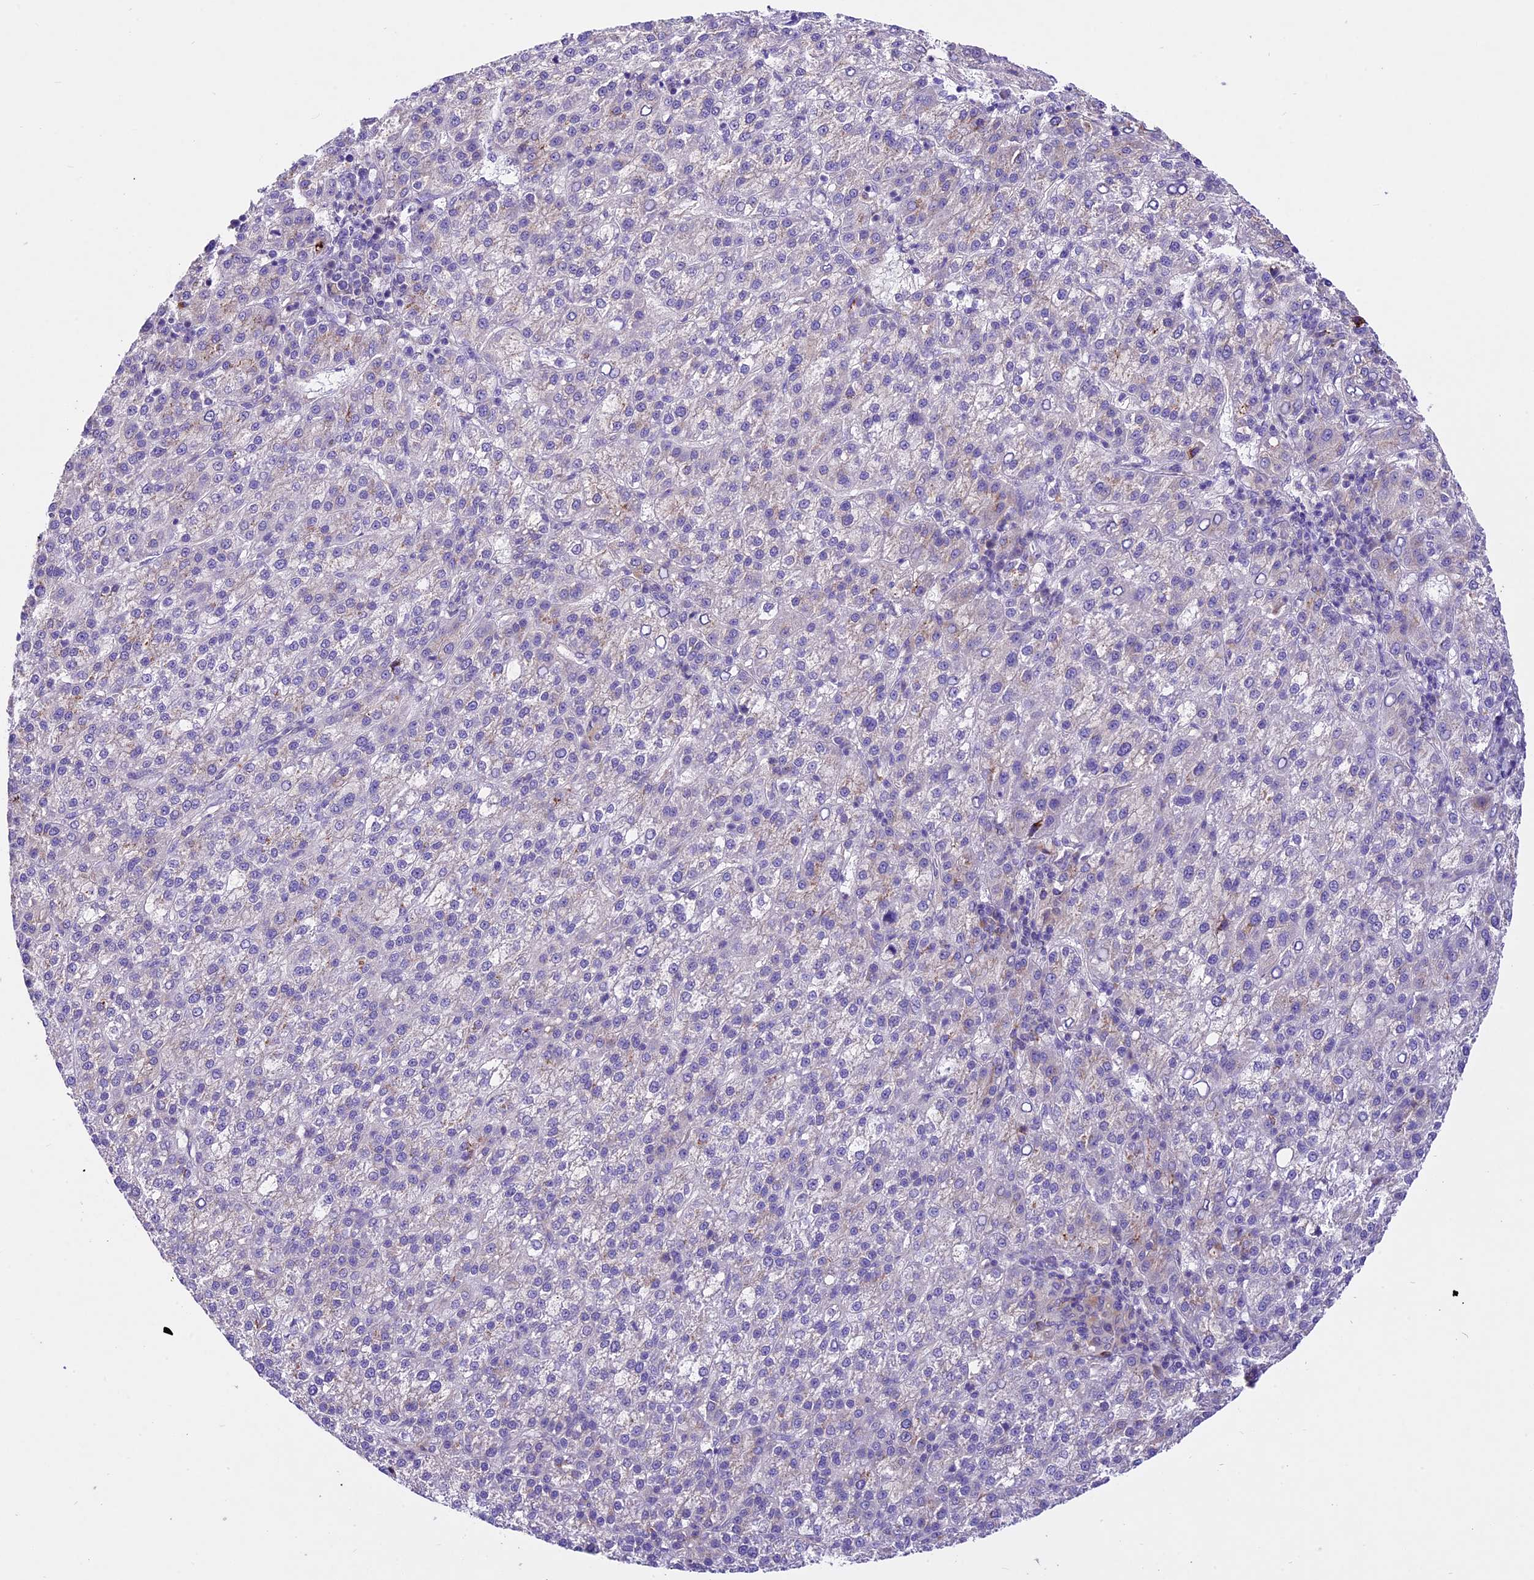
{"staining": {"intensity": "negative", "quantity": "none", "location": "none"}, "tissue": "liver cancer", "cell_type": "Tumor cells", "image_type": "cancer", "snomed": [{"axis": "morphology", "description": "Carcinoma, Hepatocellular, NOS"}, {"axis": "topography", "description": "Liver"}], "caption": "The image shows no significant positivity in tumor cells of hepatocellular carcinoma (liver). (DAB (3,3'-diaminobenzidine) immunohistochemistry with hematoxylin counter stain).", "gene": "PEMT", "patient": {"sex": "female", "age": 58}}